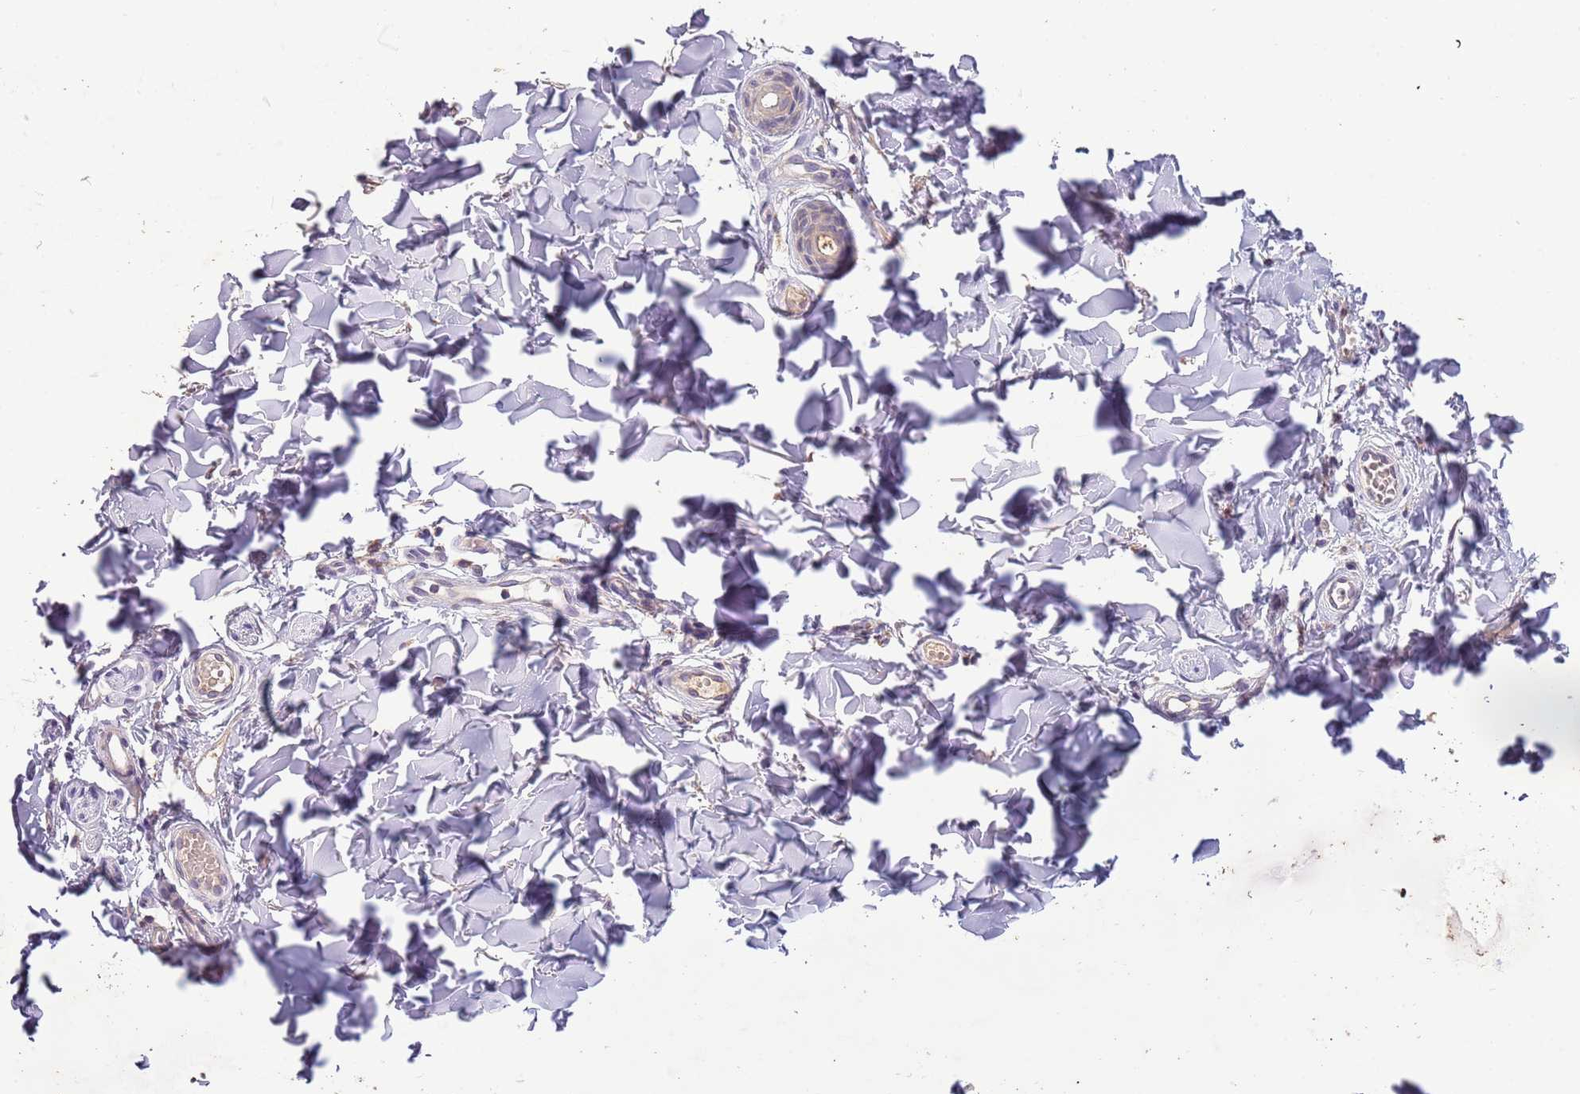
{"staining": {"intensity": "negative", "quantity": "none", "location": "none"}, "tissue": "skin", "cell_type": "Fibroblasts", "image_type": "normal", "snomed": [{"axis": "morphology", "description": "Normal tissue, NOS"}, {"axis": "topography", "description": "Skin"}], "caption": "This image is of normal skin stained with IHC to label a protein in brown with the nuclei are counter-stained blue. There is no expression in fibroblasts. (IHC, brightfield microscopy, high magnification).", "gene": "FECH", "patient": {"sex": "male", "age": 36}}